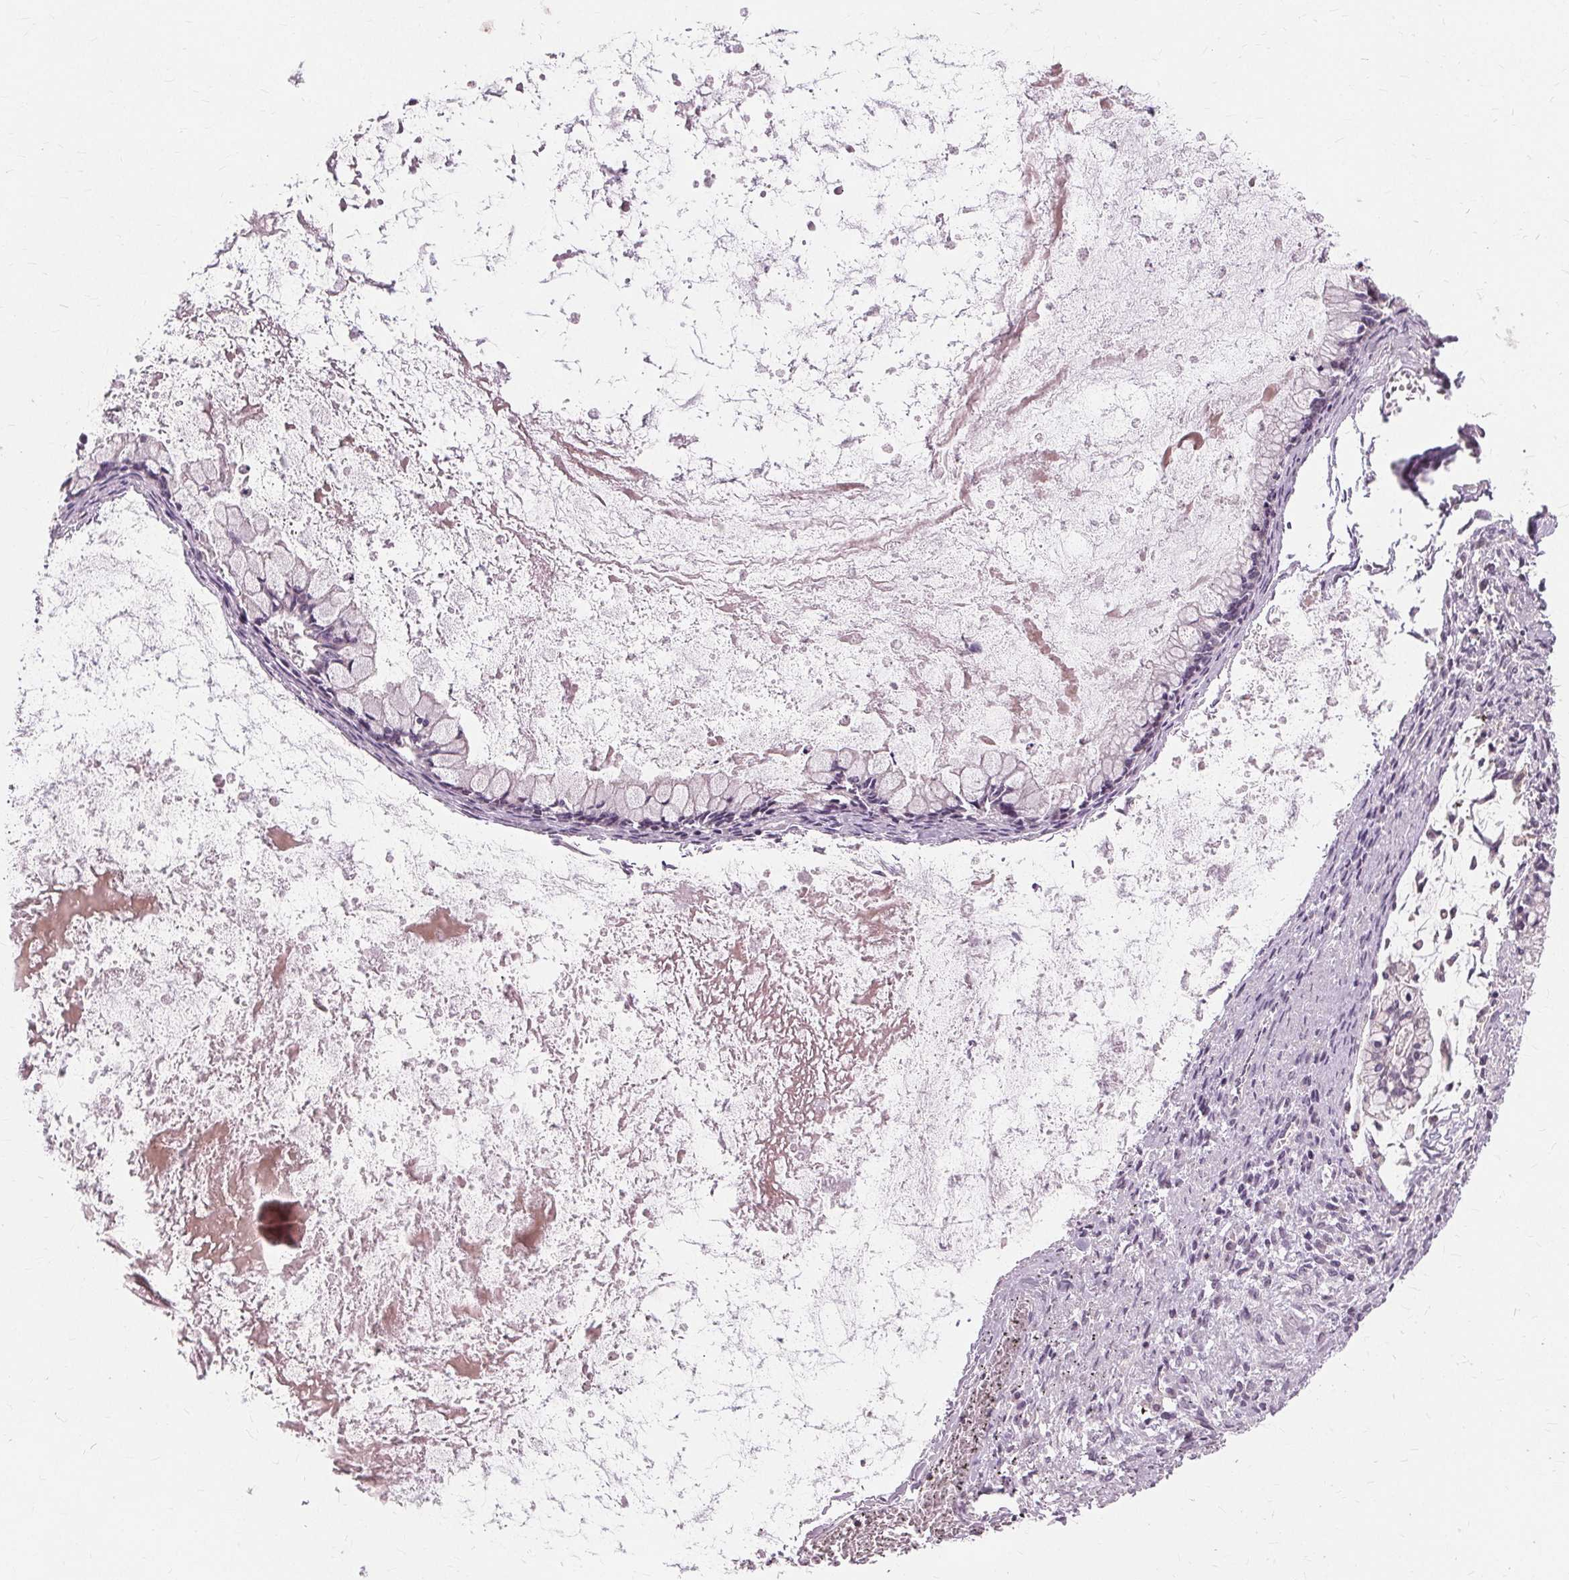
{"staining": {"intensity": "negative", "quantity": "none", "location": "none"}, "tissue": "ovarian cancer", "cell_type": "Tumor cells", "image_type": "cancer", "snomed": [{"axis": "morphology", "description": "Cystadenocarcinoma, mucinous, NOS"}, {"axis": "topography", "description": "Ovary"}], "caption": "This is an IHC image of ovarian mucinous cystadenocarcinoma. There is no staining in tumor cells.", "gene": "SIGLEC6", "patient": {"sex": "female", "age": 67}}